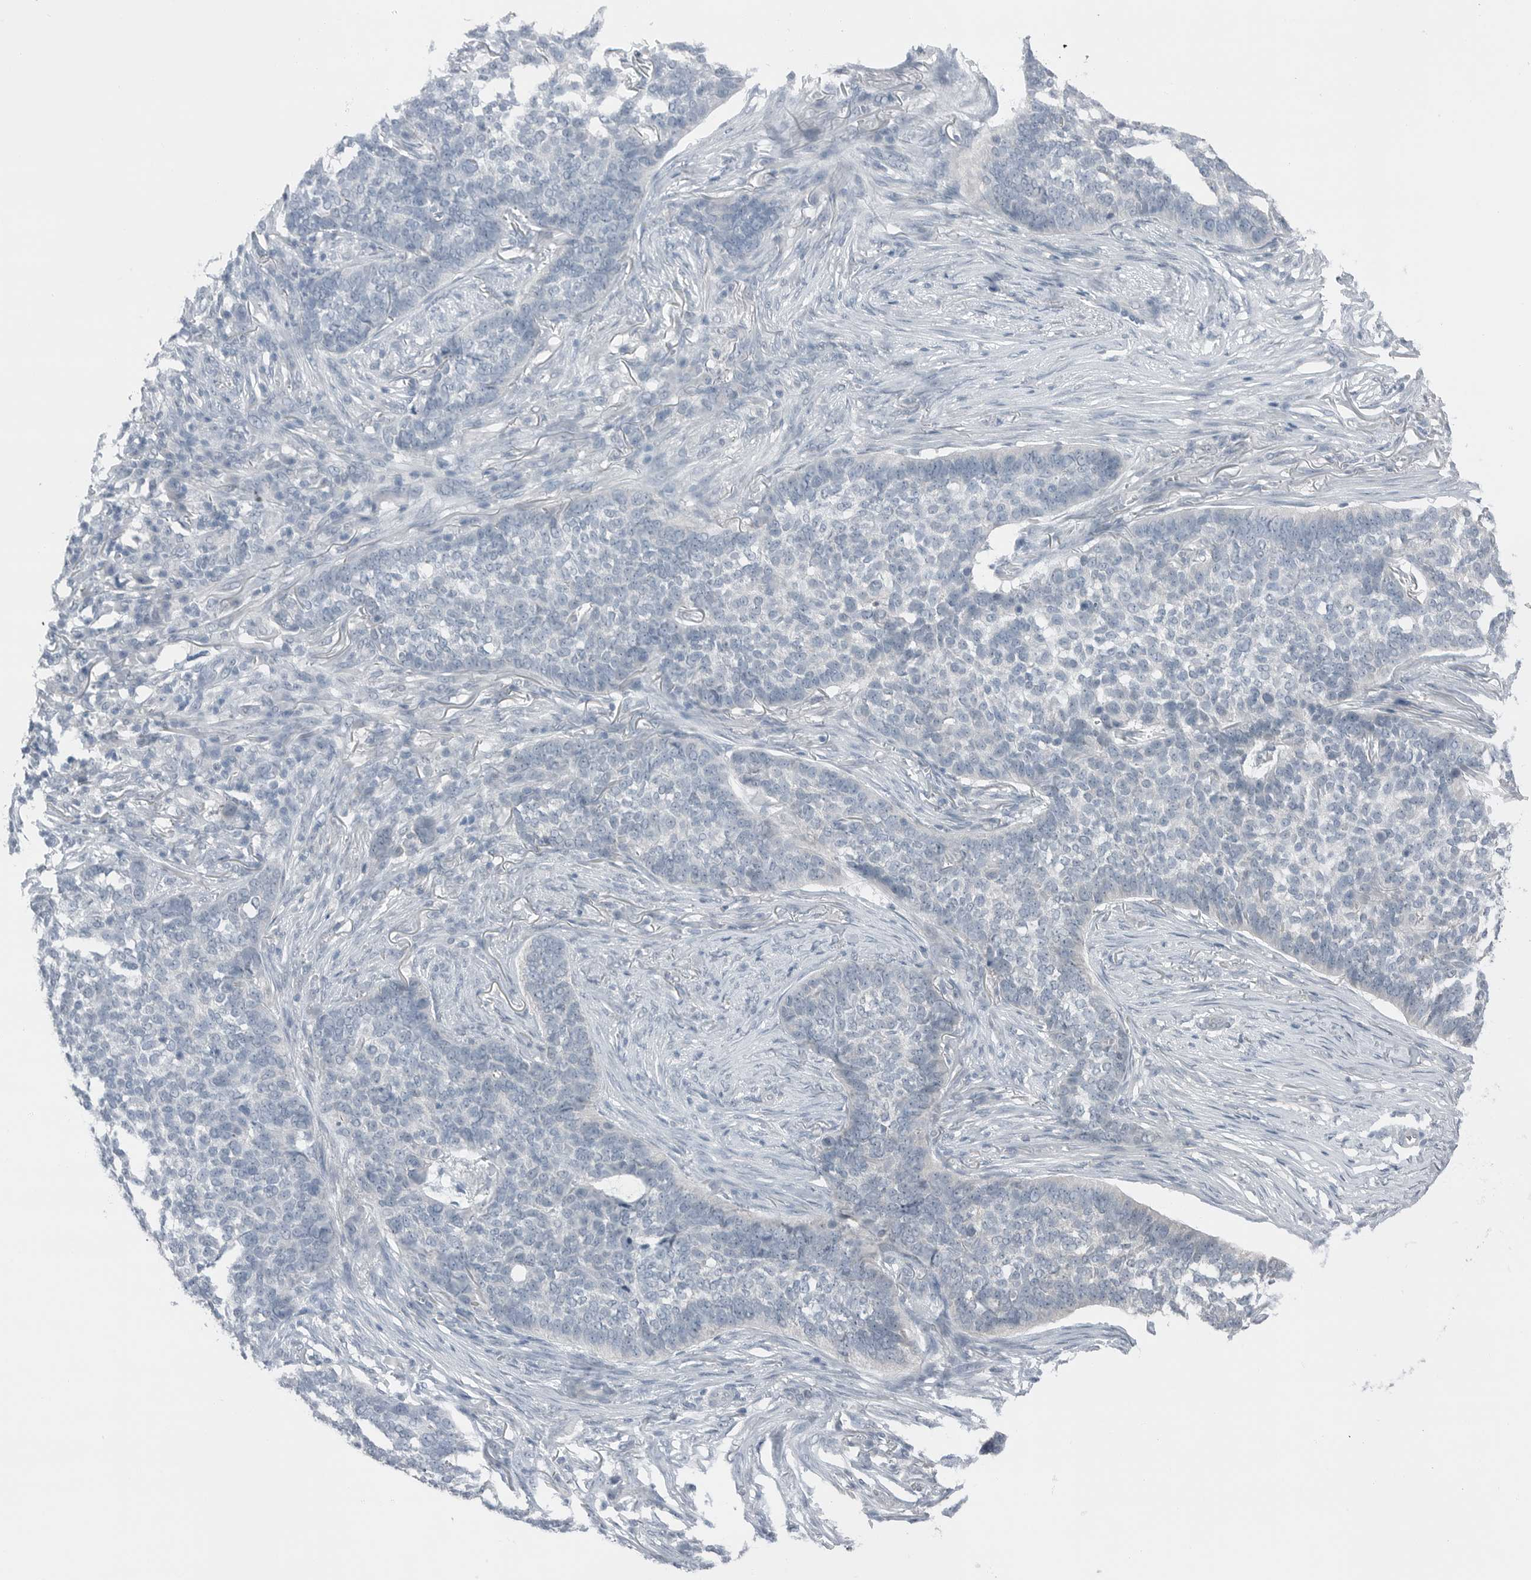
{"staining": {"intensity": "negative", "quantity": "none", "location": "none"}, "tissue": "skin cancer", "cell_type": "Tumor cells", "image_type": "cancer", "snomed": [{"axis": "morphology", "description": "Basal cell carcinoma"}, {"axis": "topography", "description": "Skin"}], "caption": "Skin cancer was stained to show a protein in brown. There is no significant positivity in tumor cells.", "gene": "MFAP3L", "patient": {"sex": "male", "age": 85}}